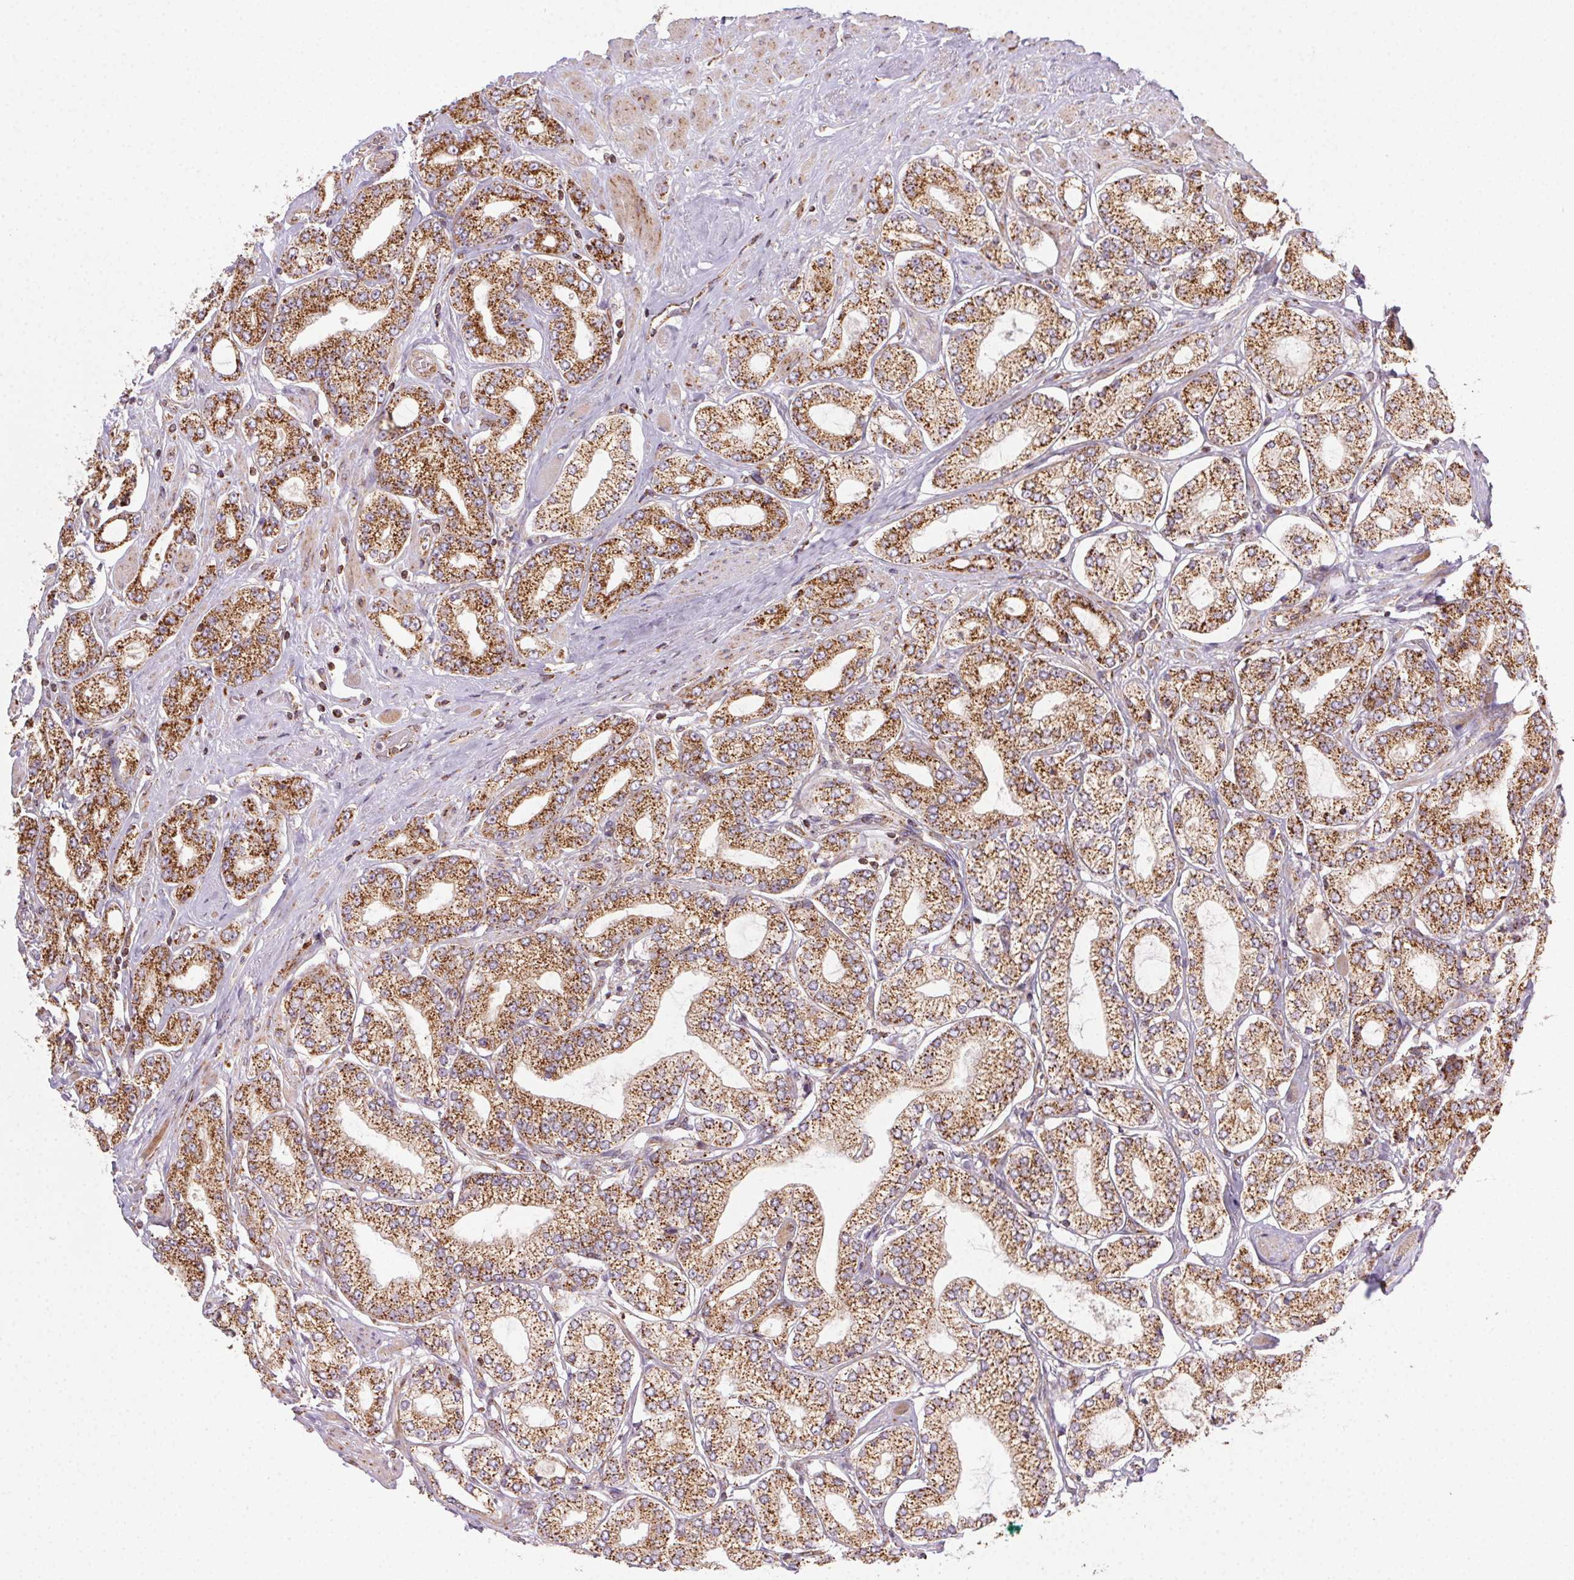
{"staining": {"intensity": "moderate", "quantity": ">75%", "location": "cytoplasmic/membranous"}, "tissue": "prostate cancer", "cell_type": "Tumor cells", "image_type": "cancer", "snomed": [{"axis": "morphology", "description": "Adenocarcinoma, High grade"}, {"axis": "topography", "description": "Prostate"}], "caption": "Prostate cancer (adenocarcinoma (high-grade)) was stained to show a protein in brown. There is medium levels of moderate cytoplasmic/membranous expression in about >75% of tumor cells.", "gene": "CLPB", "patient": {"sex": "male", "age": 68}}